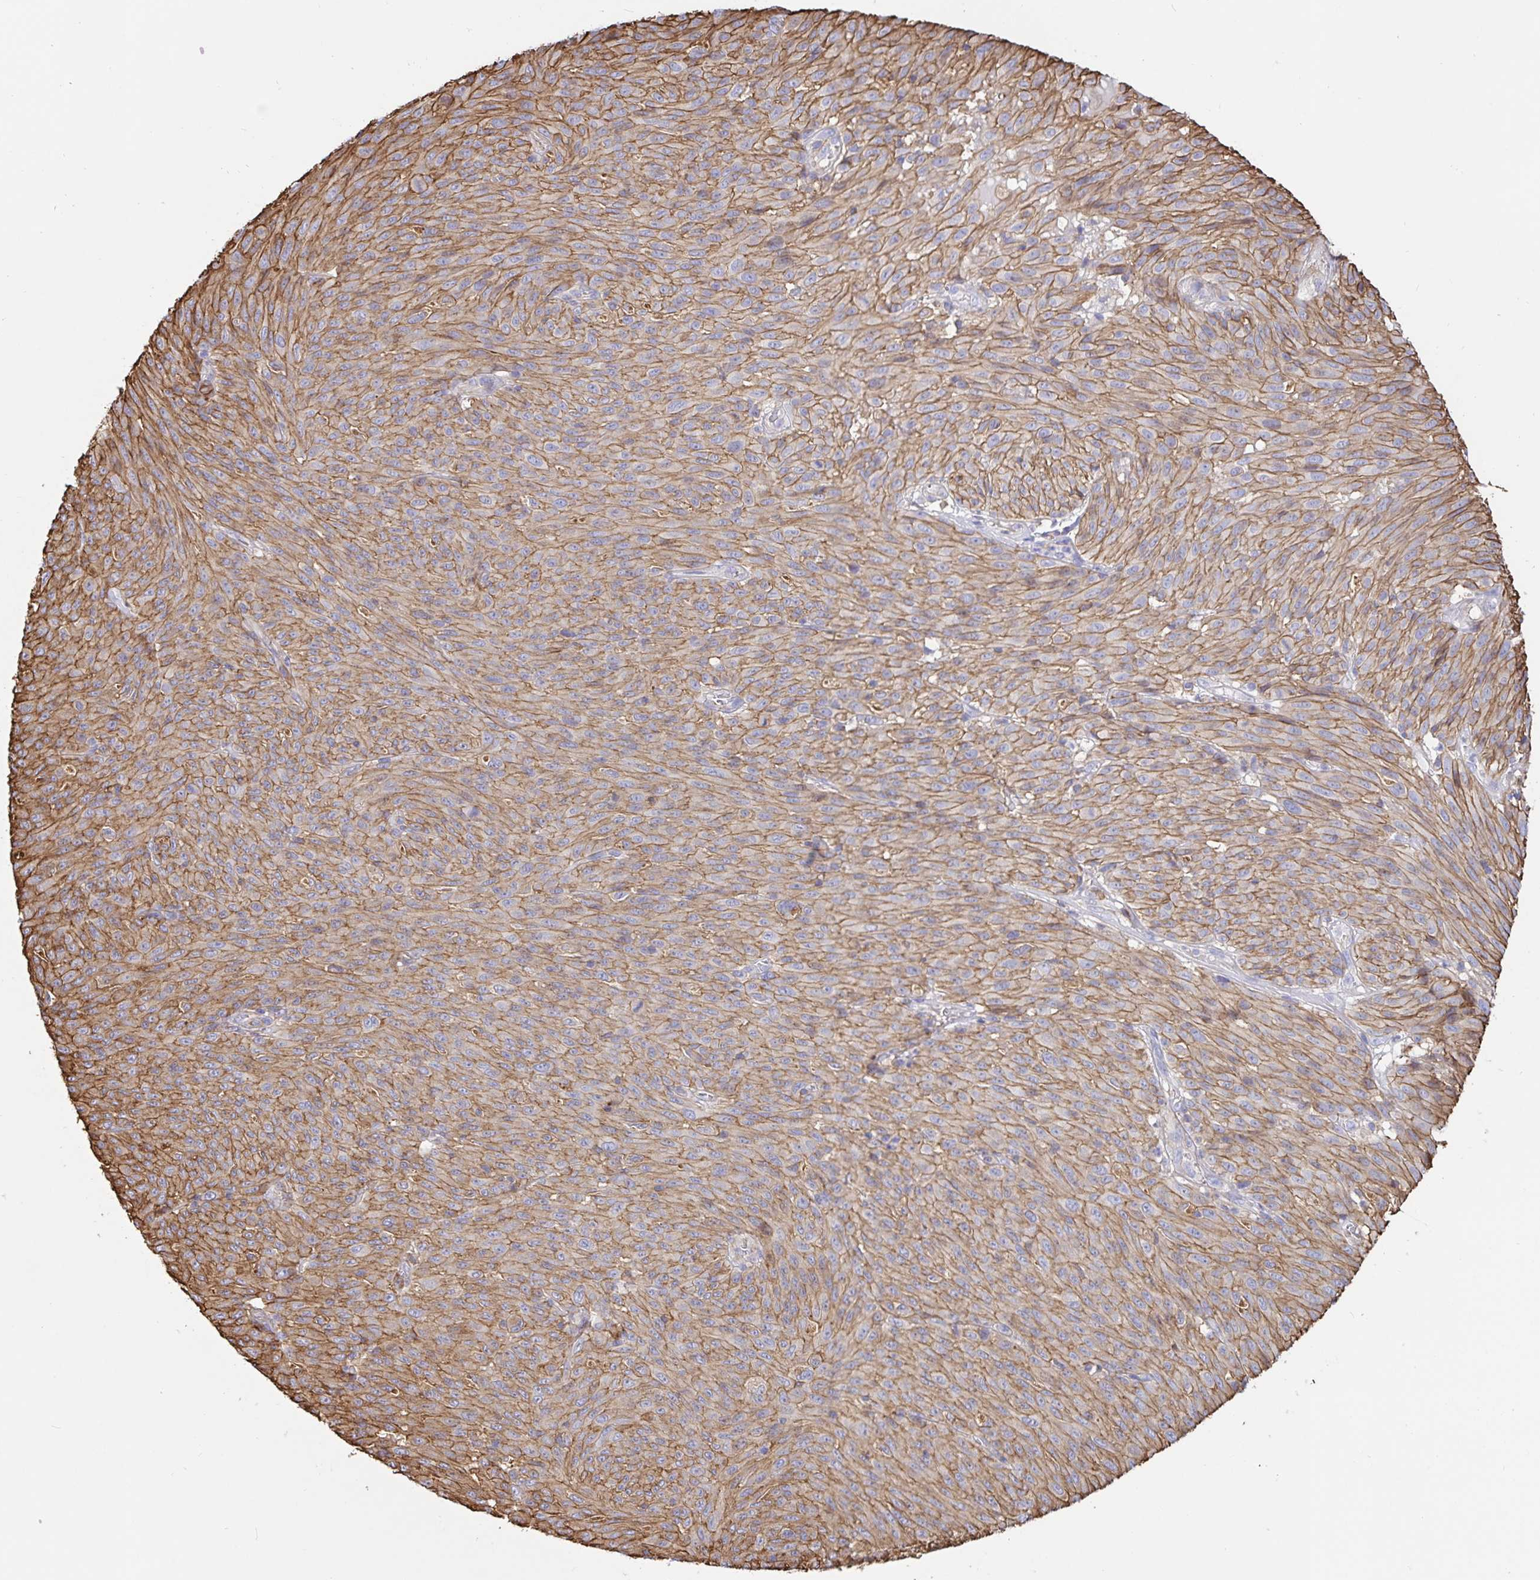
{"staining": {"intensity": "moderate", "quantity": ">75%", "location": "cytoplasmic/membranous"}, "tissue": "melanoma", "cell_type": "Tumor cells", "image_type": "cancer", "snomed": [{"axis": "morphology", "description": "Malignant melanoma, NOS"}, {"axis": "topography", "description": "Skin"}], "caption": "This histopathology image displays melanoma stained with immunohistochemistry to label a protein in brown. The cytoplasmic/membranous of tumor cells show moderate positivity for the protein. Nuclei are counter-stained blue.", "gene": "ANXA2", "patient": {"sex": "male", "age": 85}}